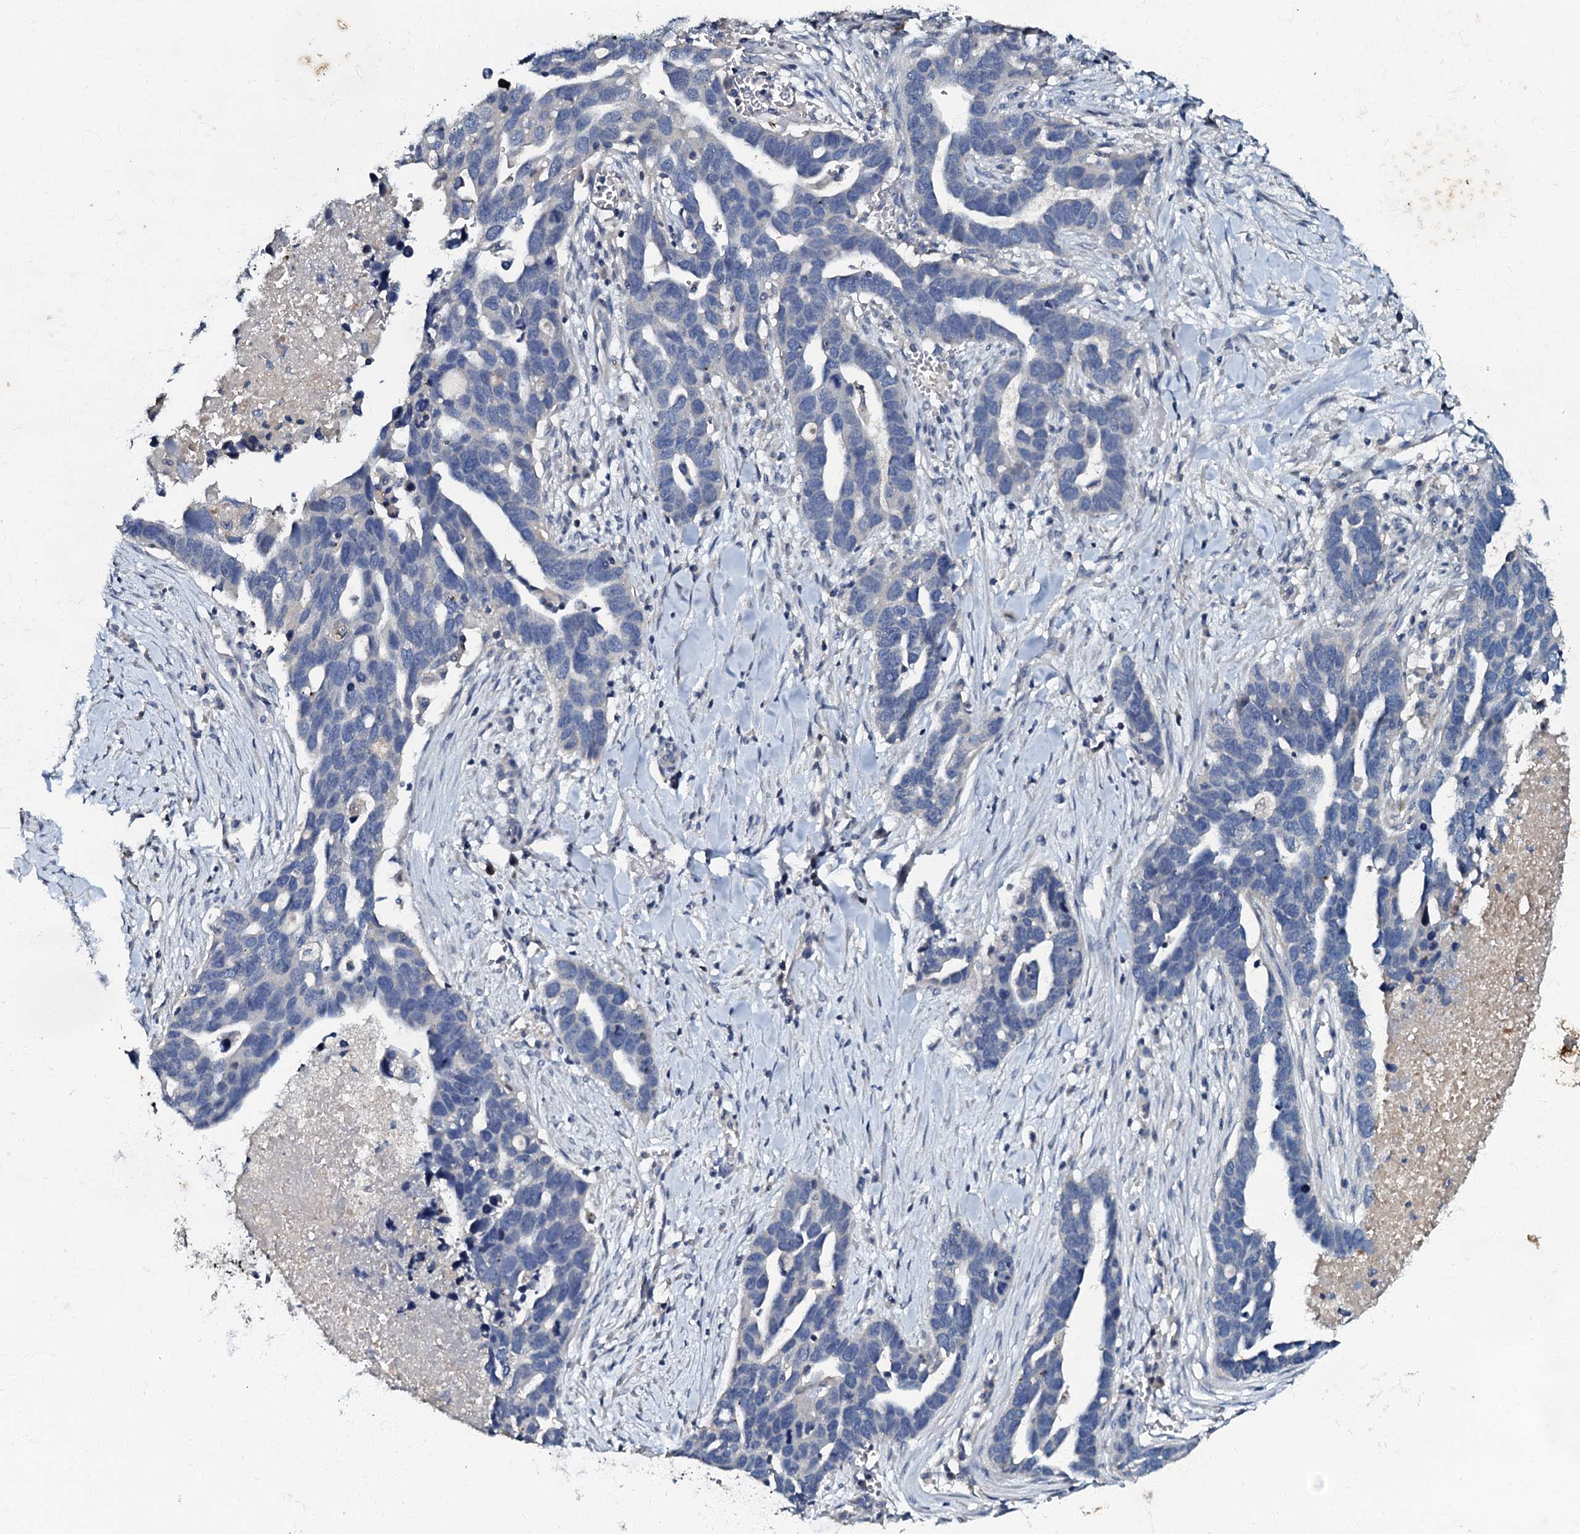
{"staining": {"intensity": "negative", "quantity": "none", "location": "none"}, "tissue": "ovarian cancer", "cell_type": "Tumor cells", "image_type": "cancer", "snomed": [{"axis": "morphology", "description": "Cystadenocarcinoma, serous, NOS"}, {"axis": "topography", "description": "Ovary"}], "caption": "Immunohistochemistry (IHC) of human serous cystadenocarcinoma (ovarian) demonstrates no staining in tumor cells.", "gene": "OLAH", "patient": {"sex": "female", "age": 54}}